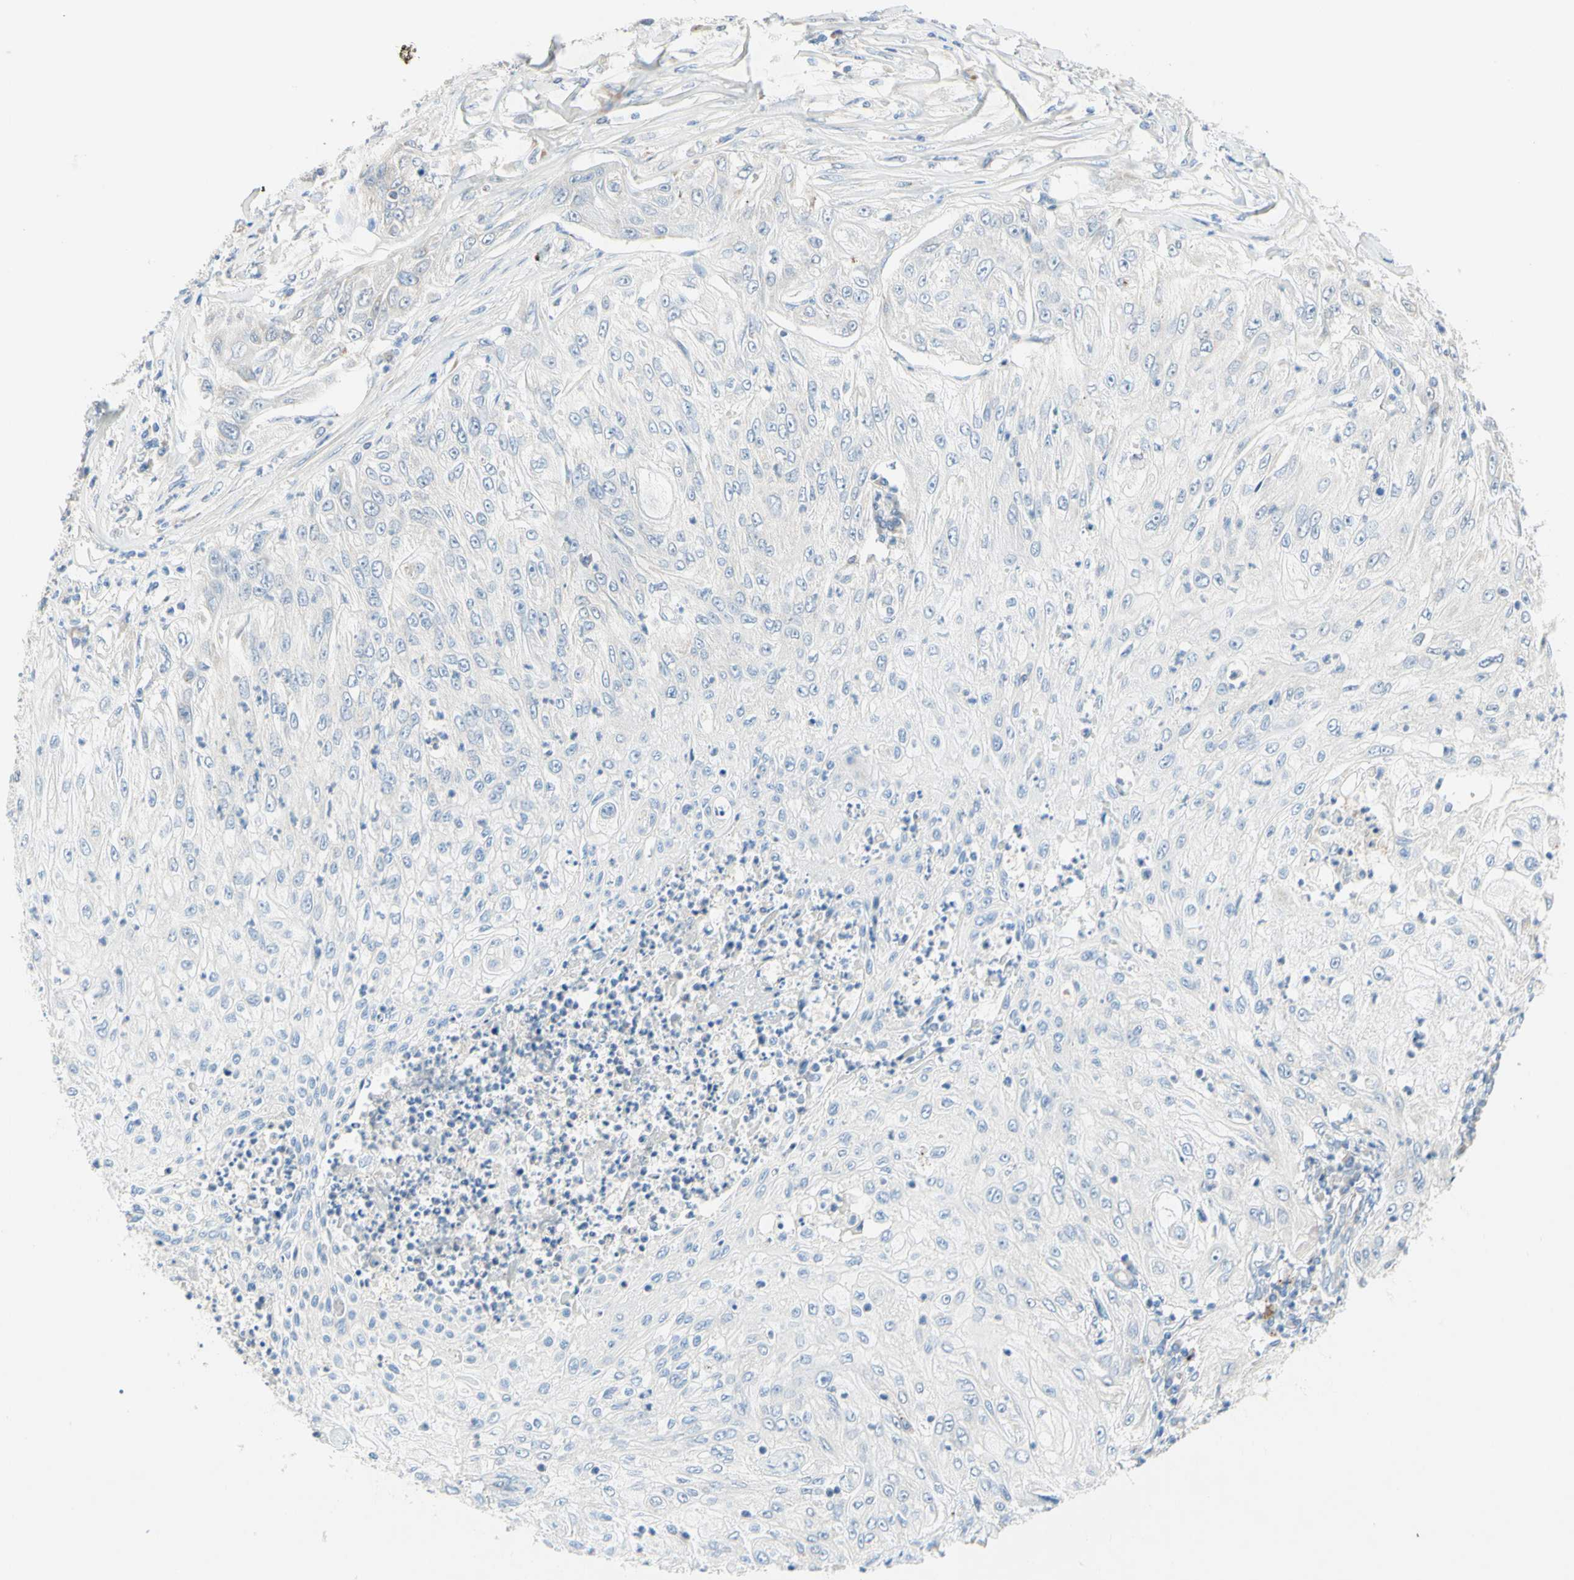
{"staining": {"intensity": "negative", "quantity": "none", "location": "none"}, "tissue": "lung cancer", "cell_type": "Tumor cells", "image_type": "cancer", "snomed": [{"axis": "morphology", "description": "Inflammation, NOS"}, {"axis": "morphology", "description": "Squamous cell carcinoma, NOS"}, {"axis": "topography", "description": "Lymph node"}, {"axis": "topography", "description": "Soft tissue"}, {"axis": "topography", "description": "Lung"}], "caption": "Lung cancer (squamous cell carcinoma) was stained to show a protein in brown. There is no significant staining in tumor cells.", "gene": "MFF", "patient": {"sex": "male", "age": 66}}